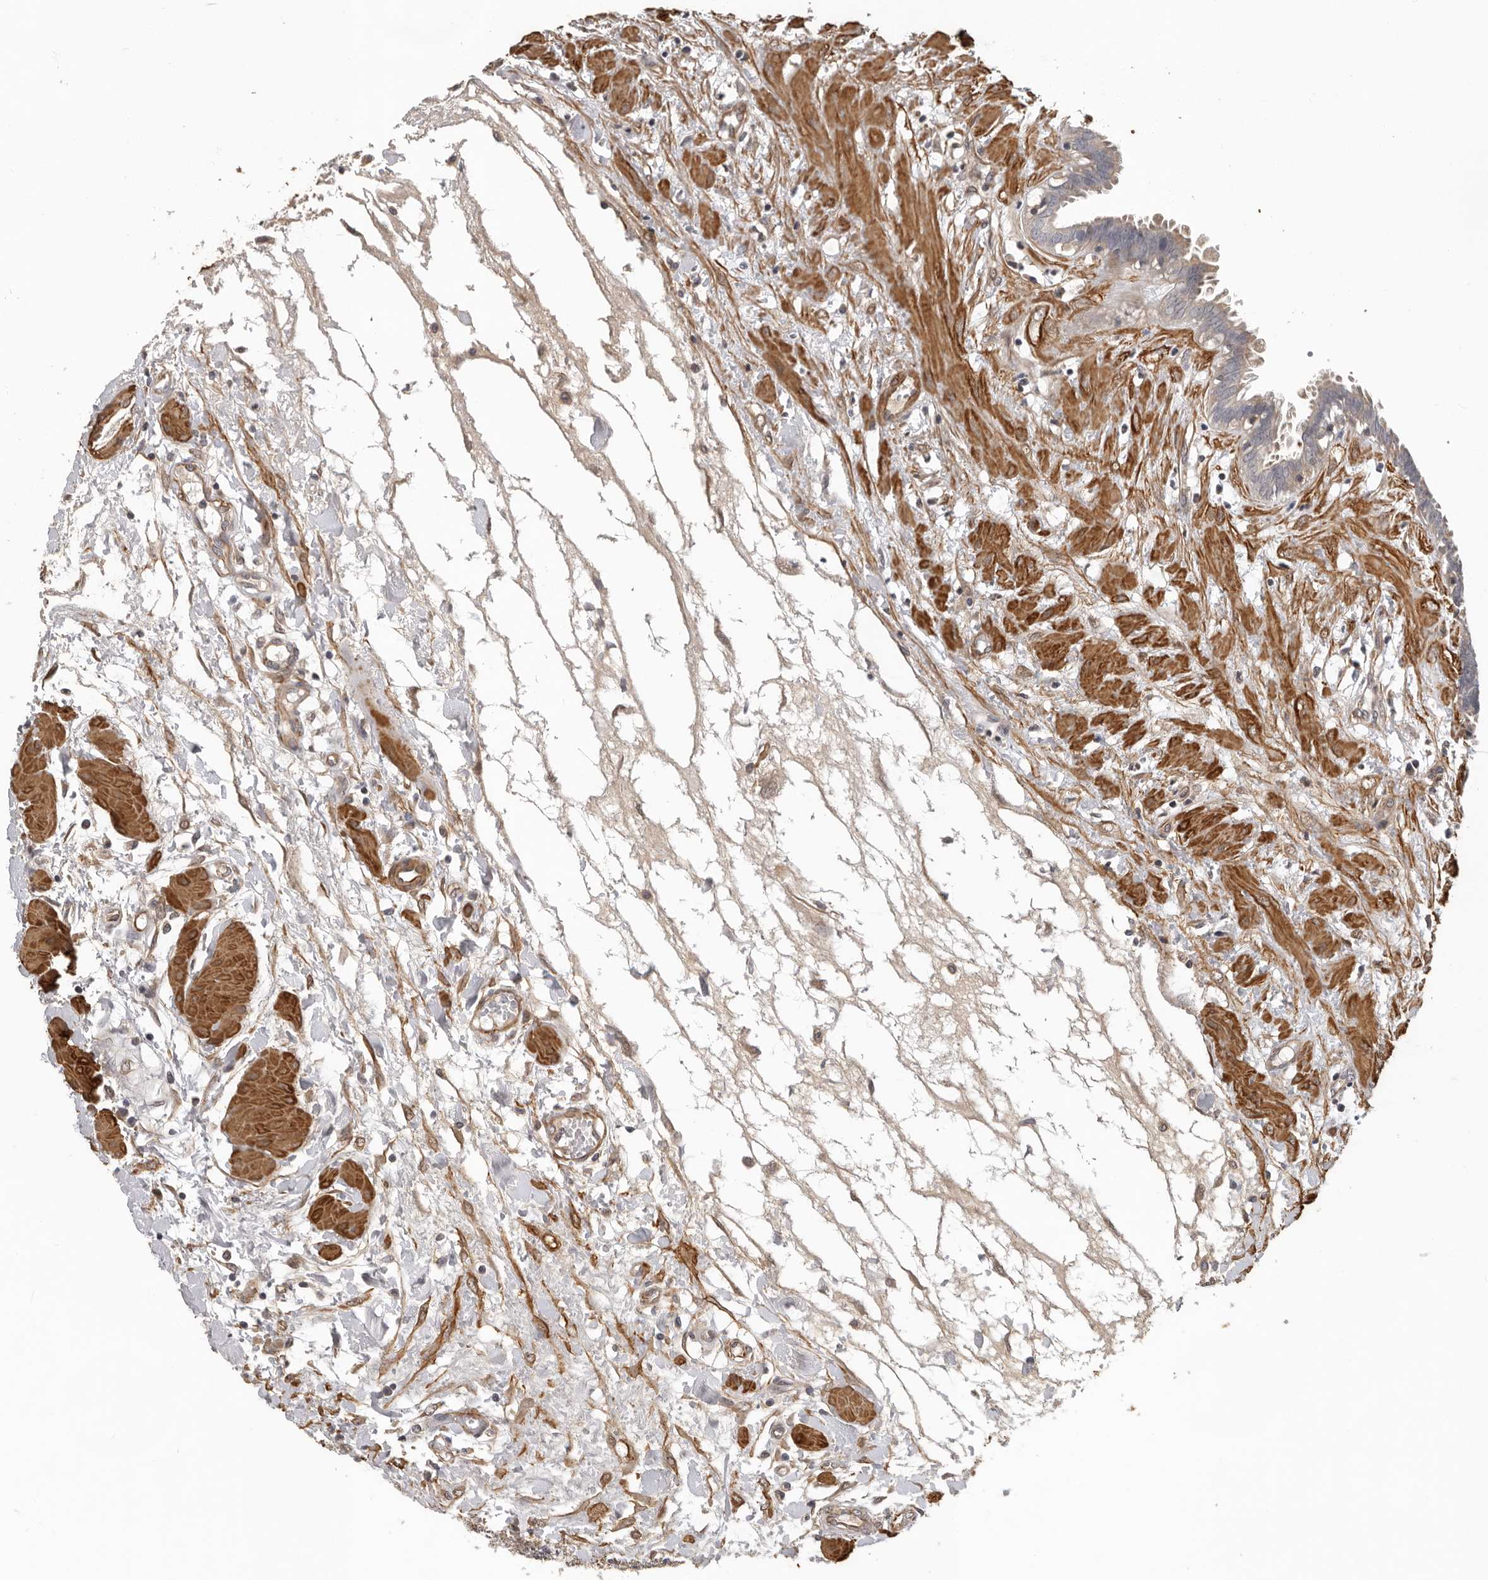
{"staining": {"intensity": "weak", "quantity": "<25%", "location": "cytoplasmic/membranous"}, "tissue": "fallopian tube", "cell_type": "Glandular cells", "image_type": "normal", "snomed": [{"axis": "morphology", "description": "Normal tissue, NOS"}, {"axis": "topography", "description": "Fallopian tube"}, {"axis": "topography", "description": "Placenta"}], "caption": "A high-resolution micrograph shows immunohistochemistry (IHC) staining of benign fallopian tube, which displays no significant staining in glandular cells. (Immunohistochemistry, brightfield microscopy, high magnification).", "gene": "RNF157", "patient": {"sex": "female", "age": 32}}